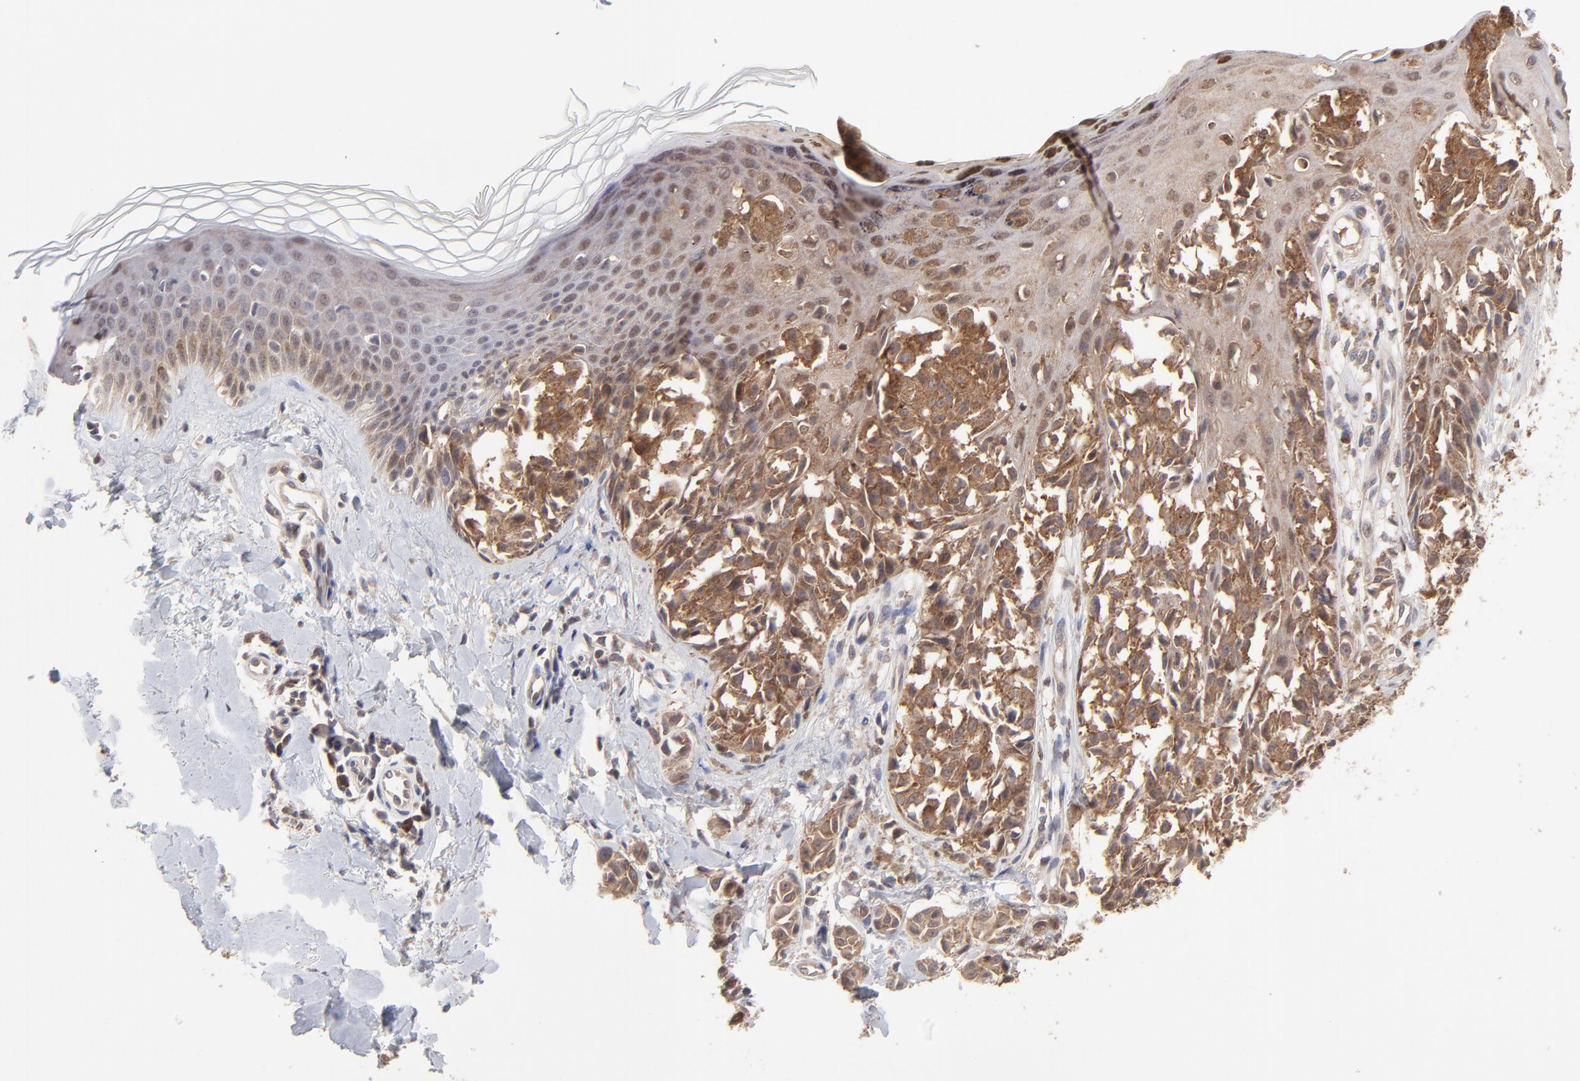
{"staining": {"intensity": "moderate", "quantity": ">75%", "location": "cytoplasmic/membranous"}, "tissue": "melanoma", "cell_type": "Tumor cells", "image_type": "cancer", "snomed": [{"axis": "morphology", "description": "Malignant melanoma, NOS"}, {"axis": "topography", "description": "Skin"}], "caption": "Immunohistochemistry (IHC) of human malignant melanoma demonstrates medium levels of moderate cytoplasmic/membranous staining in approximately >75% of tumor cells.", "gene": "GART", "patient": {"sex": "female", "age": 38}}